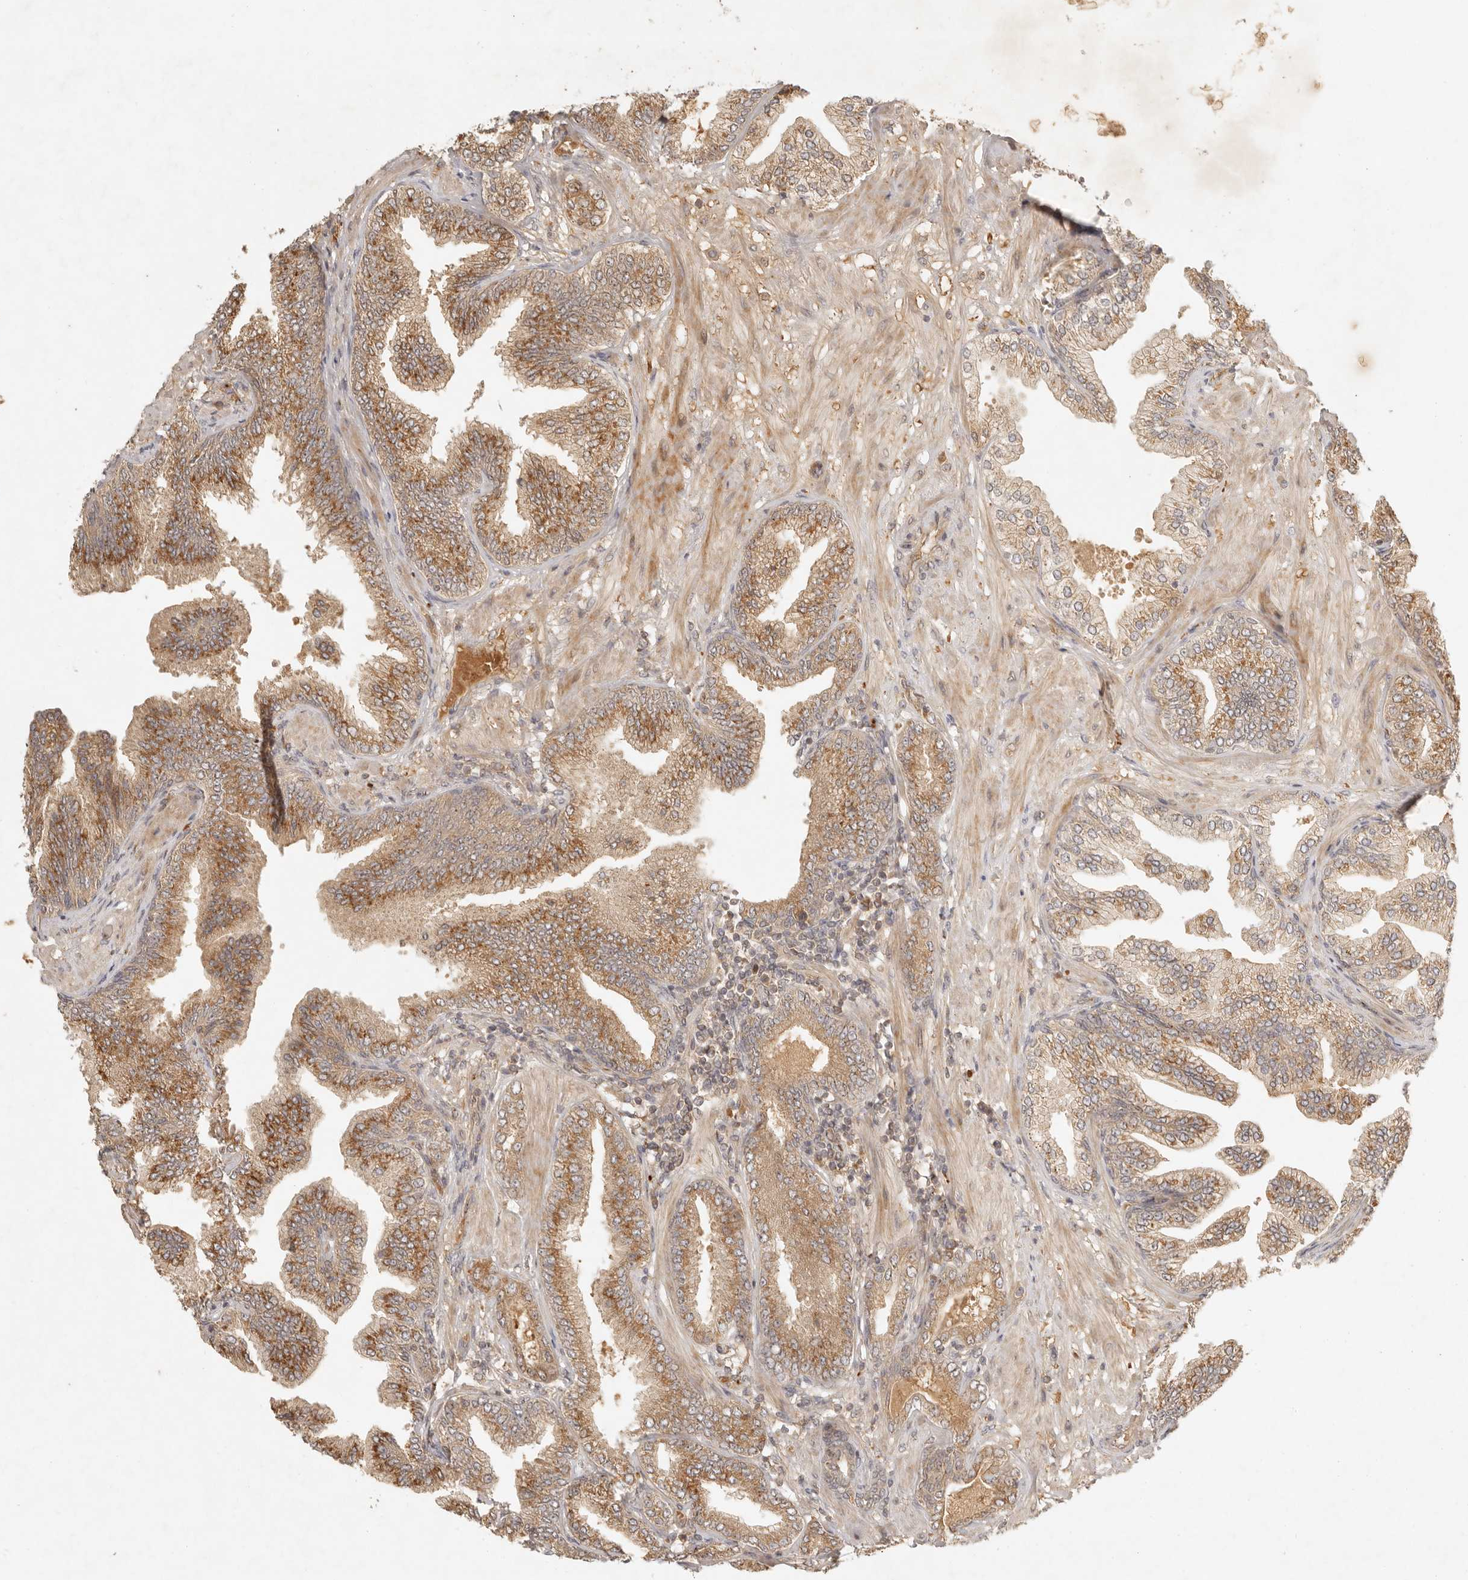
{"staining": {"intensity": "moderate", "quantity": ">75%", "location": "cytoplasmic/membranous"}, "tissue": "prostate cancer", "cell_type": "Tumor cells", "image_type": "cancer", "snomed": [{"axis": "morphology", "description": "Adenocarcinoma, Low grade"}, {"axis": "topography", "description": "Prostate"}], "caption": "Moderate cytoplasmic/membranous positivity for a protein is identified in approximately >75% of tumor cells of prostate cancer using immunohistochemistry.", "gene": "ANKRD61", "patient": {"sex": "male", "age": 63}}